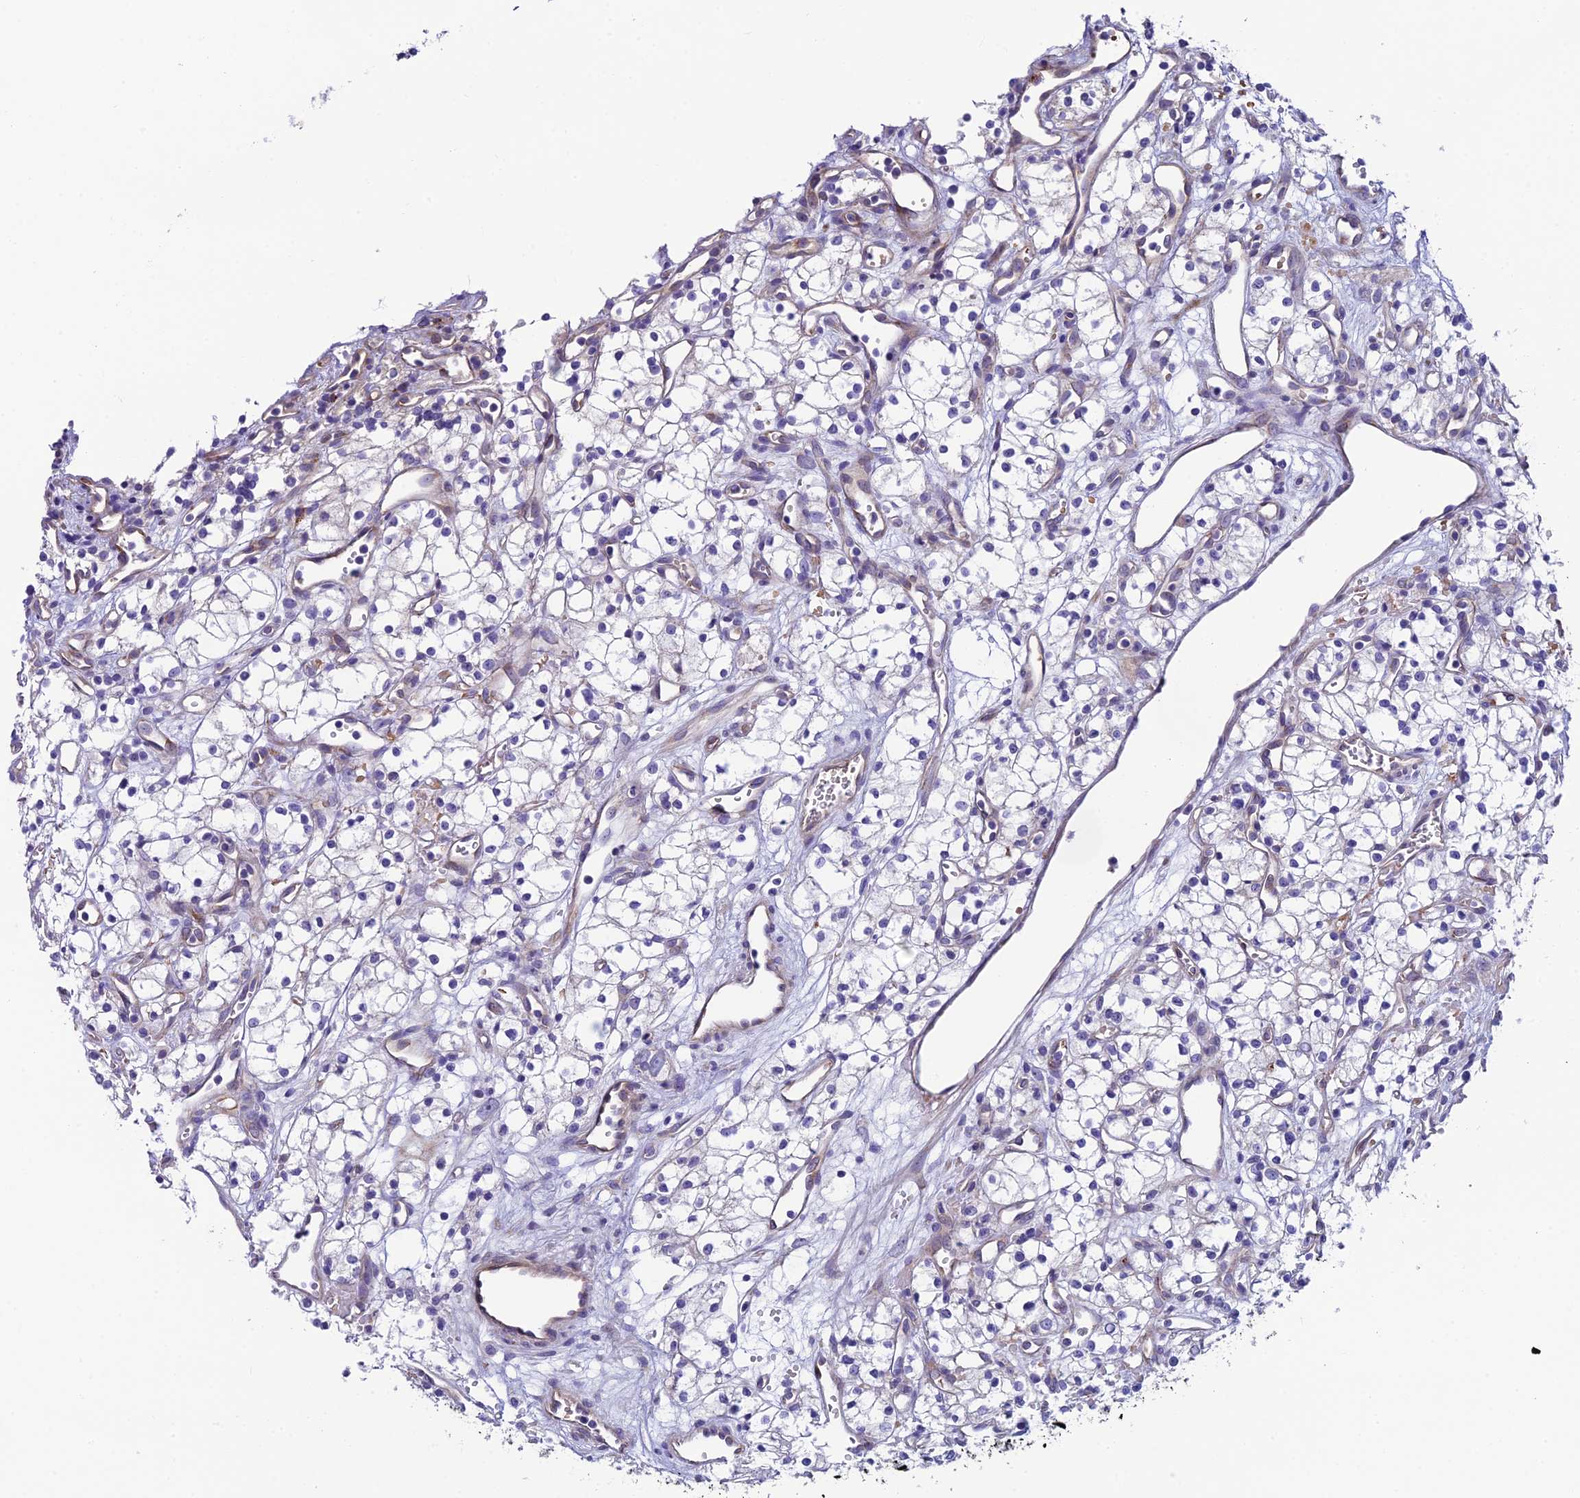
{"staining": {"intensity": "negative", "quantity": "none", "location": "none"}, "tissue": "renal cancer", "cell_type": "Tumor cells", "image_type": "cancer", "snomed": [{"axis": "morphology", "description": "Adenocarcinoma, NOS"}, {"axis": "topography", "description": "Kidney"}], "caption": "High power microscopy micrograph of an immunohistochemistry (IHC) photomicrograph of renal cancer (adenocarcinoma), revealing no significant expression in tumor cells.", "gene": "MACIR", "patient": {"sex": "male", "age": 59}}